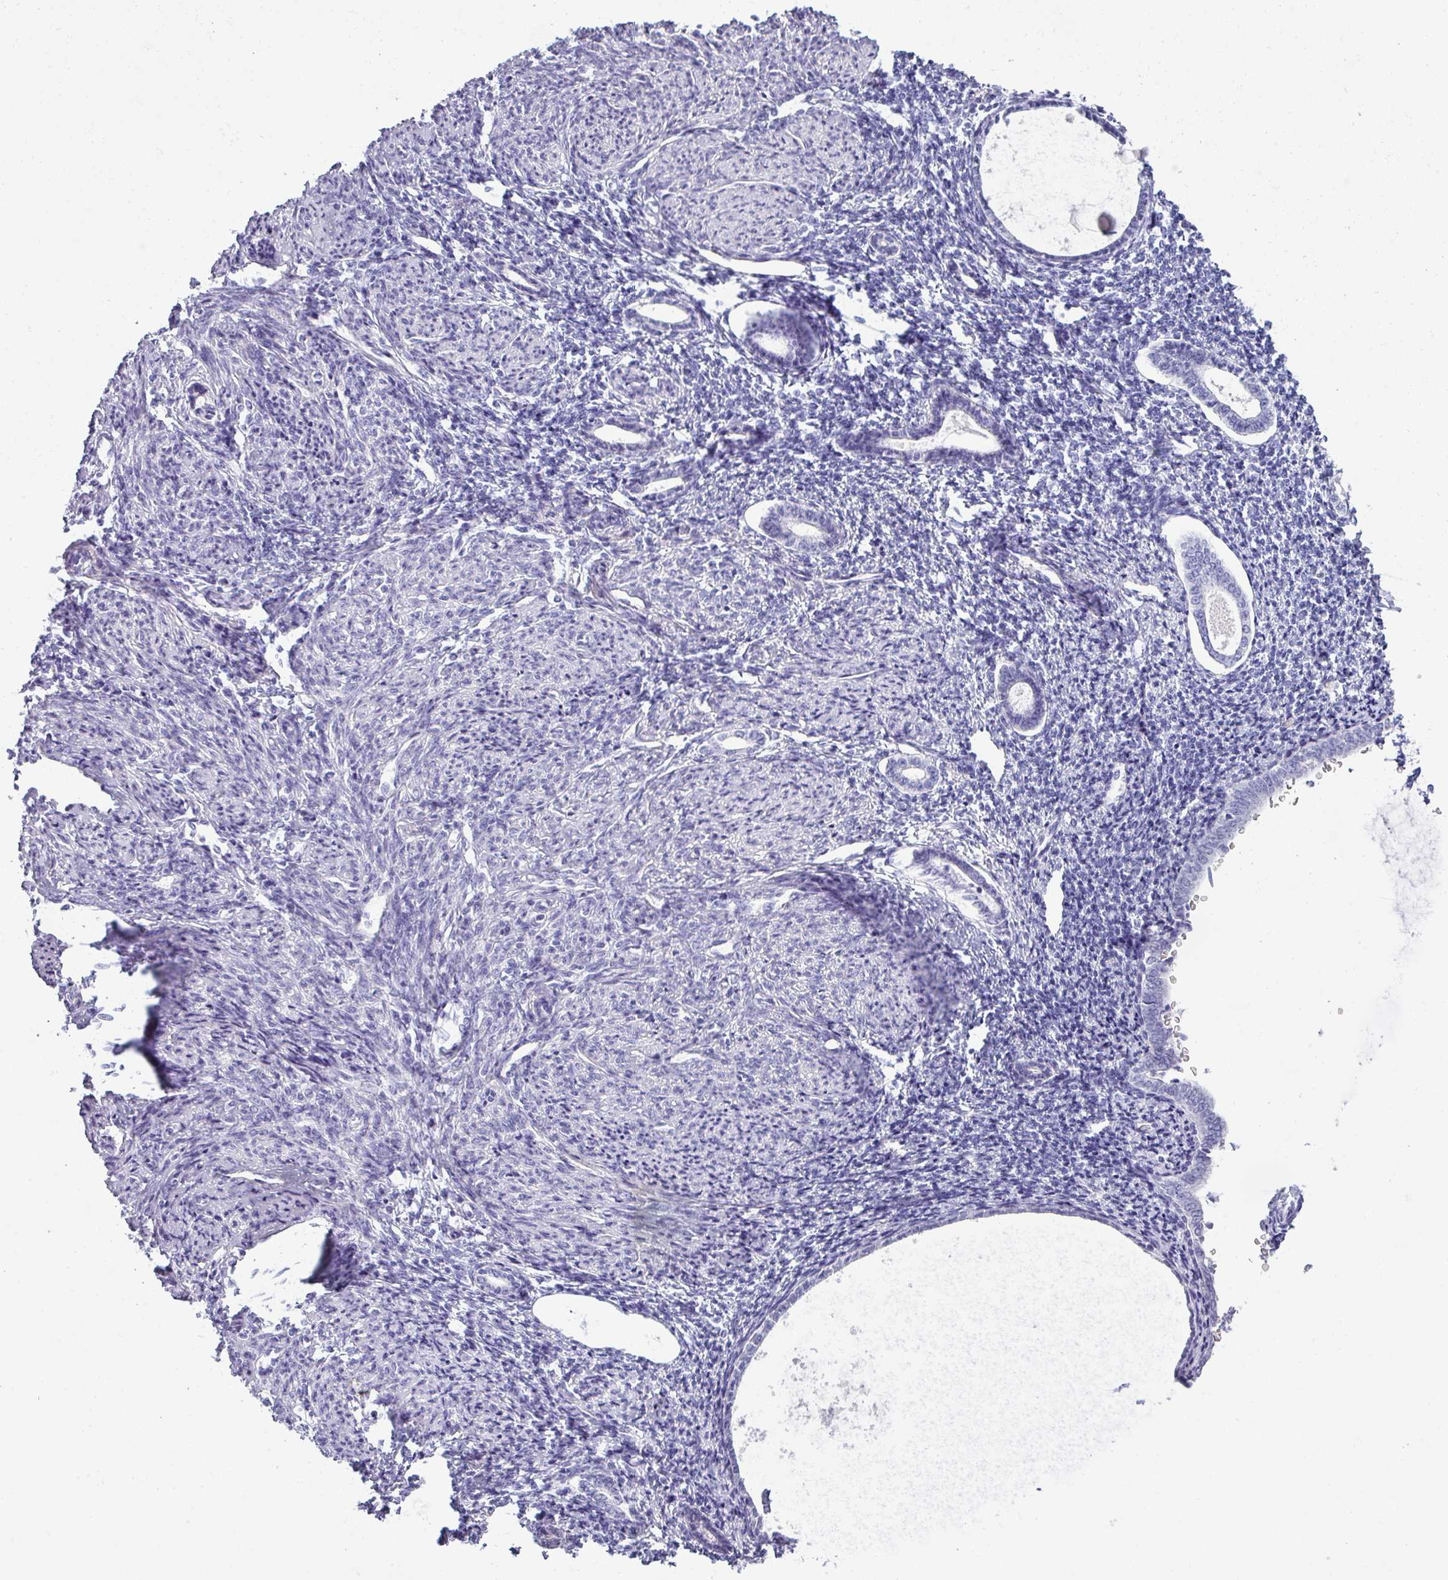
{"staining": {"intensity": "negative", "quantity": "none", "location": "none"}, "tissue": "endometrium", "cell_type": "Cells in endometrial stroma", "image_type": "normal", "snomed": [{"axis": "morphology", "description": "Normal tissue, NOS"}, {"axis": "topography", "description": "Endometrium"}], "caption": "Immunohistochemistry of unremarkable endometrium shows no staining in cells in endometrial stroma. Nuclei are stained in blue.", "gene": "VCX2", "patient": {"sex": "female", "age": 63}}